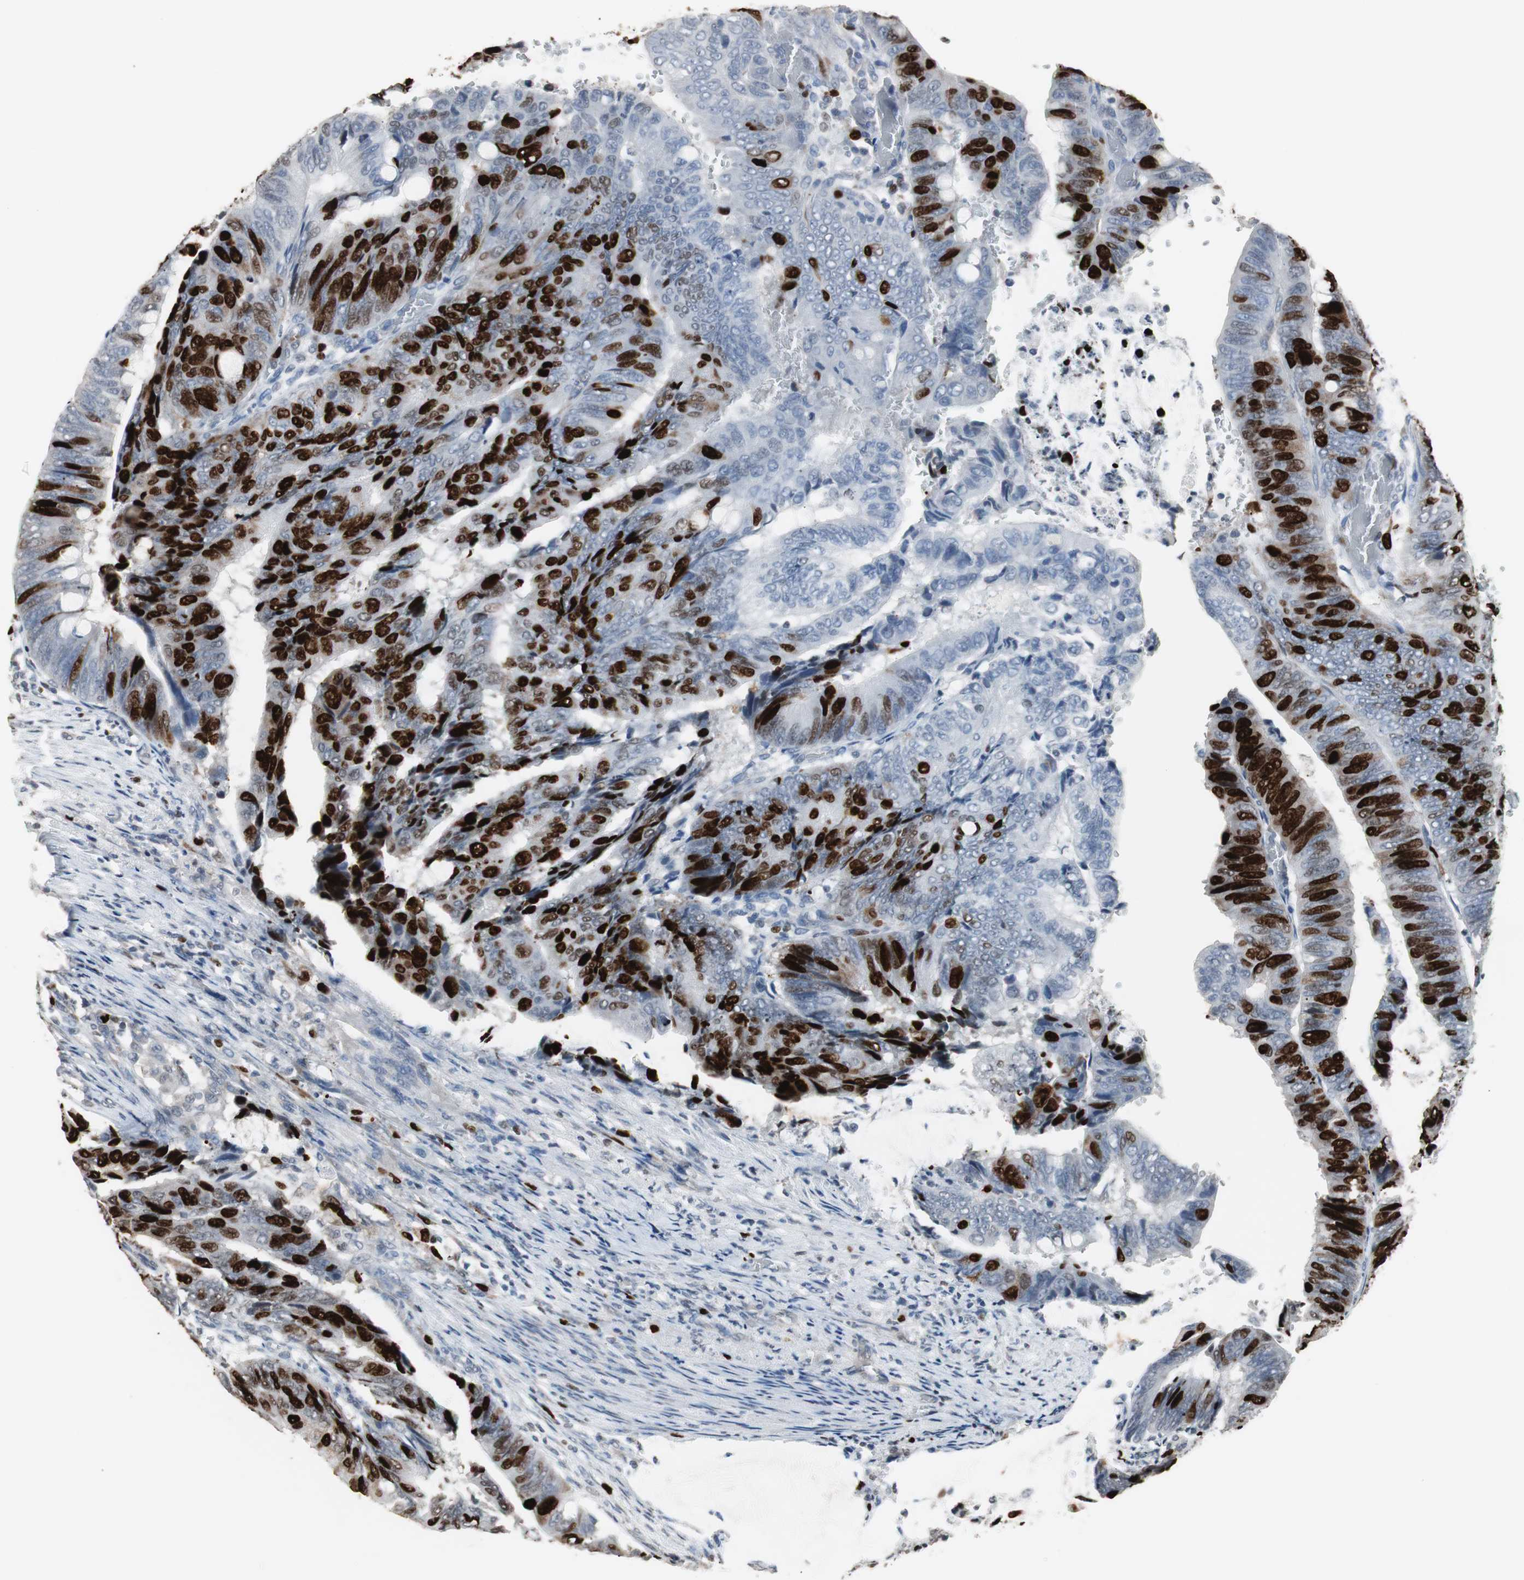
{"staining": {"intensity": "strong", "quantity": "25%-75%", "location": "nuclear"}, "tissue": "colorectal cancer", "cell_type": "Tumor cells", "image_type": "cancer", "snomed": [{"axis": "morphology", "description": "Normal tissue, NOS"}, {"axis": "morphology", "description": "Adenocarcinoma, NOS"}, {"axis": "topography", "description": "Rectum"}, {"axis": "topography", "description": "Peripheral nerve tissue"}], "caption": "Adenocarcinoma (colorectal) tissue demonstrates strong nuclear expression in about 25%-75% of tumor cells", "gene": "TOP2A", "patient": {"sex": "male", "age": 92}}